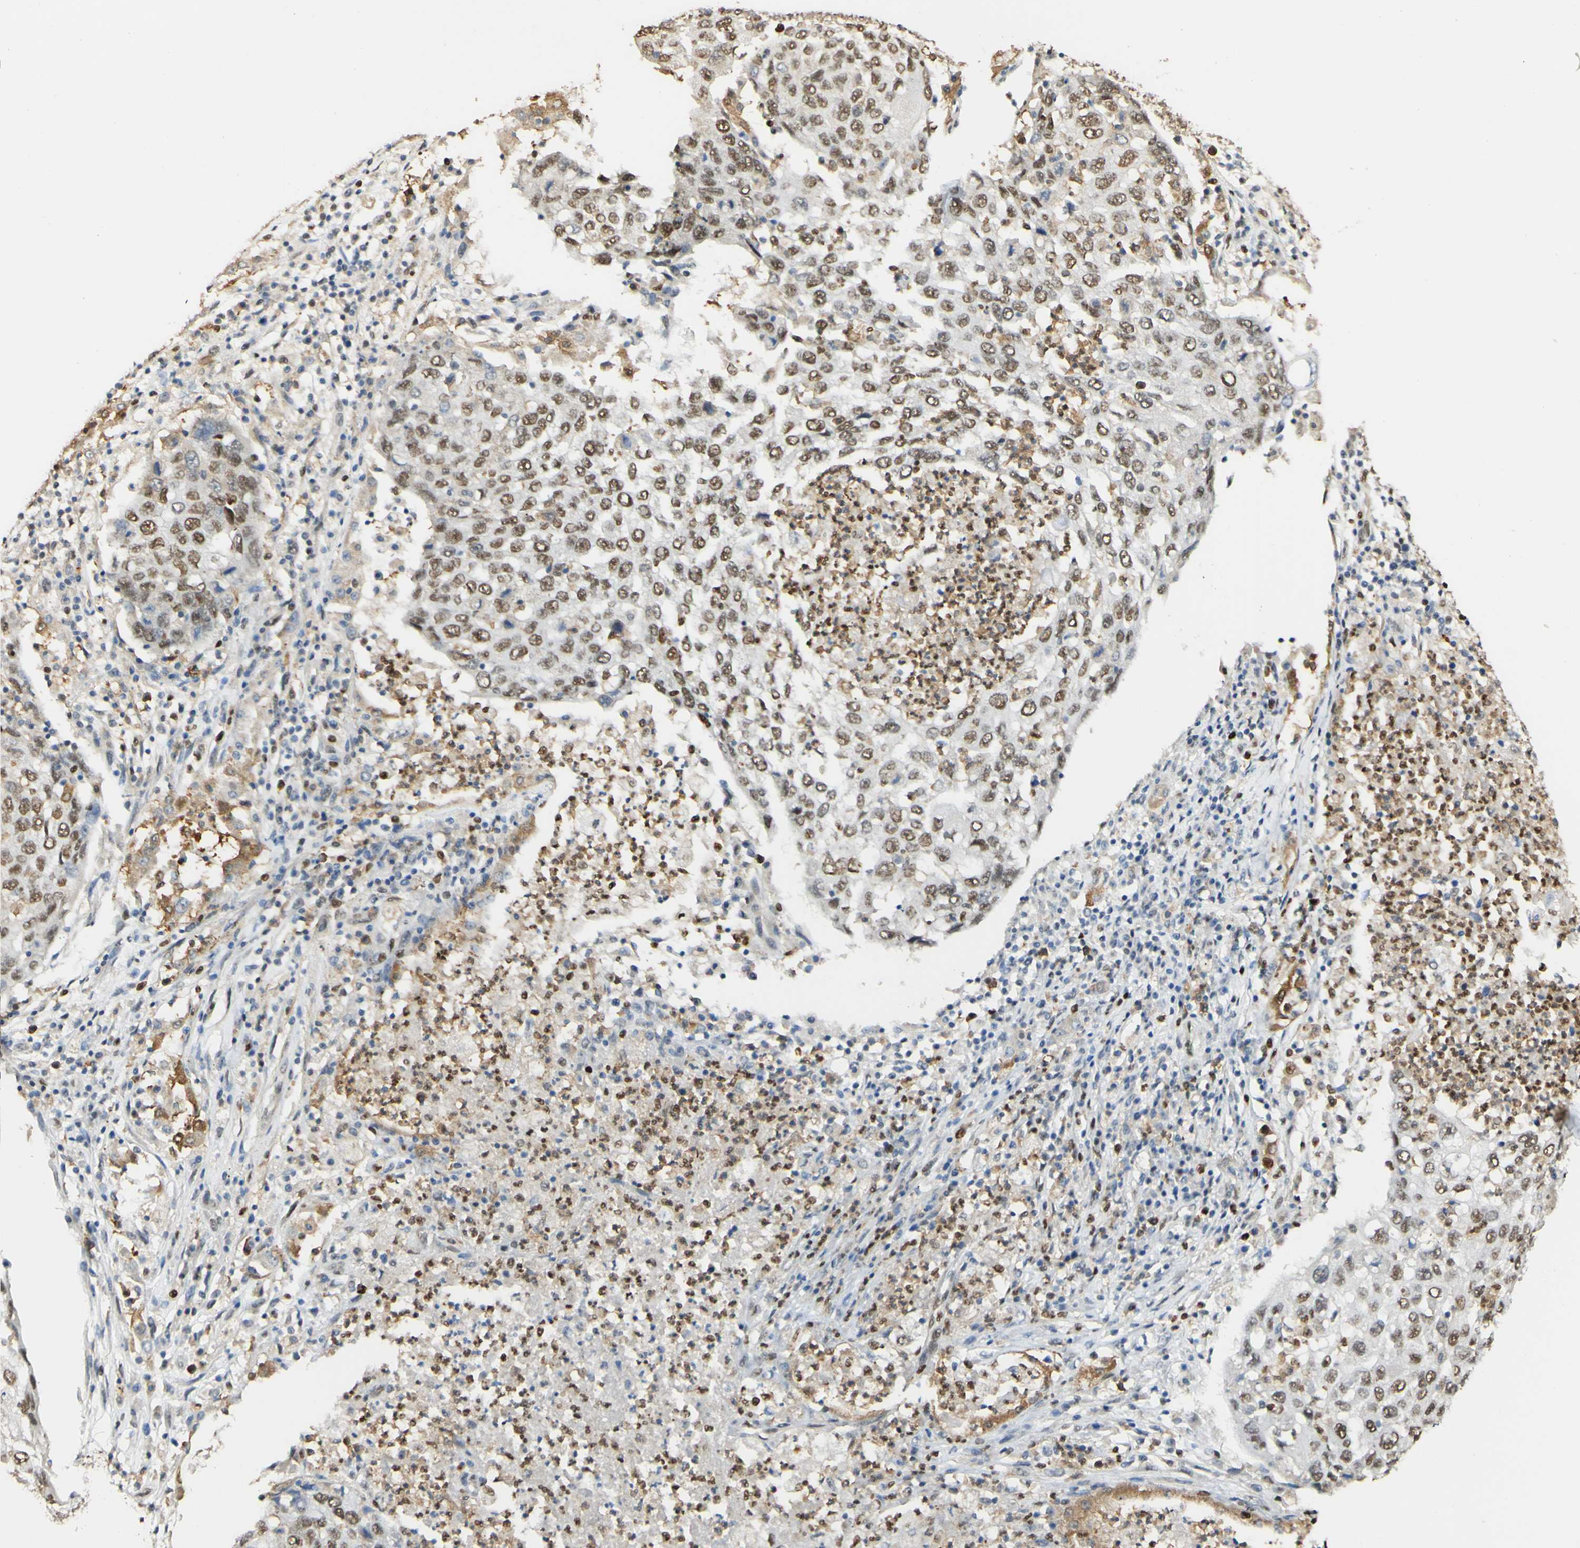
{"staining": {"intensity": "moderate", "quantity": ">75%", "location": "nuclear"}, "tissue": "lung cancer", "cell_type": "Tumor cells", "image_type": "cancer", "snomed": [{"axis": "morphology", "description": "Squamous cell carcinoma, NOS"}, {"axis": "topography", "description": "Lung"}], "caption": "This is a photomicrograph of immunohistochemistry (IHC) staining of lung cancer (squamous cell carcinoma), which shows moderate staining in the nuclear of tumor cells.", "gene": "MAP3K4", "patient": {"sex": "female", "age": 63}}